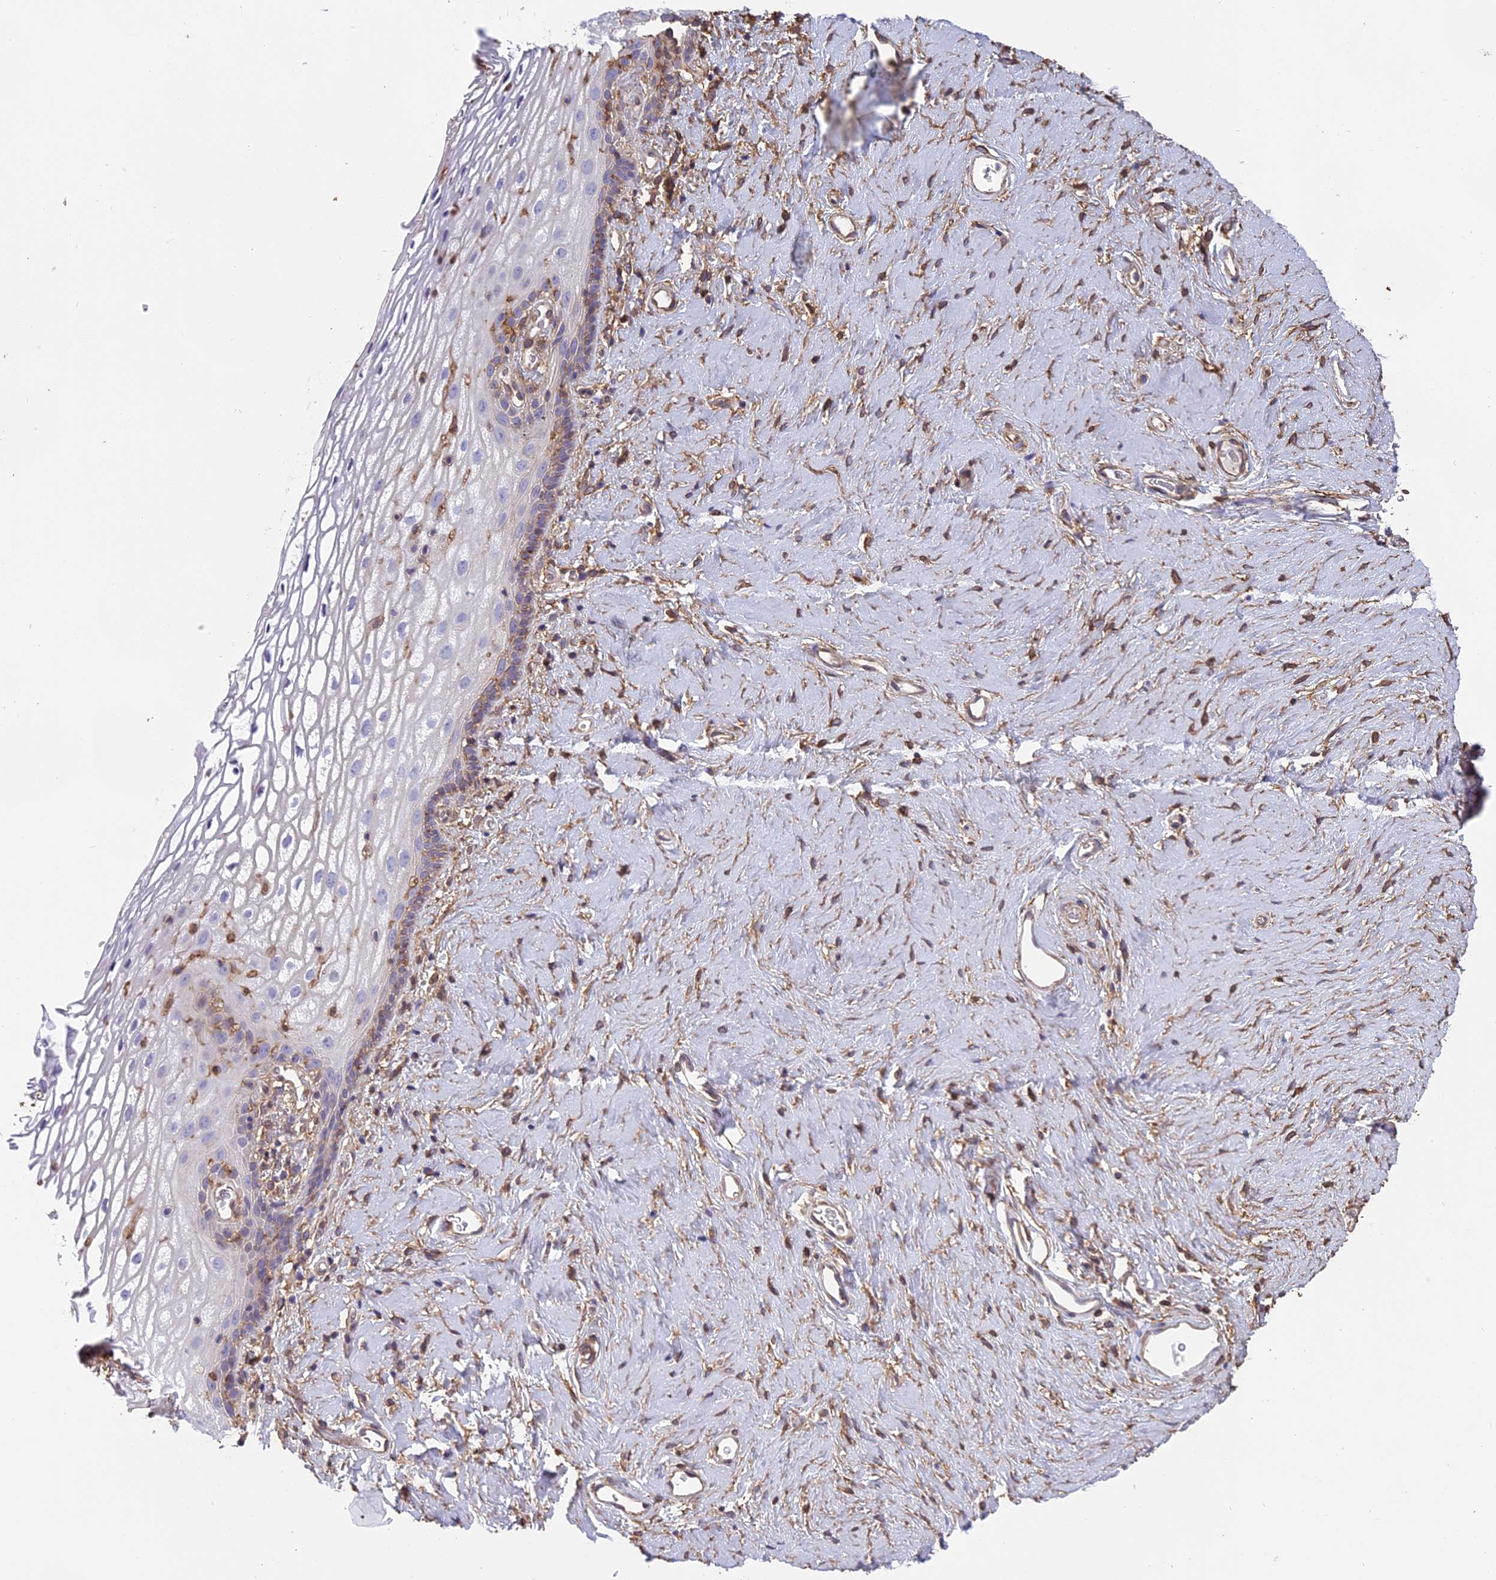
{"staining": {"intensity": "moderate", "quantity": "<25%", "location": "cytoplasmic/membranous"}, "tissue": "vagina", "cell_type": "Squamous epithelial cells", "image_type": "normal", "snomed": [{"axis": "morphology", "description": "Normal tissue, NOS"}, {"axis": "morphology", "description": "Adenocarcinoma, NOS"}, {"axis": "topography", "description": "Rectum"}, {"axis": "topography", "description": "Vagina"}], "caption": "Immunohistochemical staining of normal vagina reveals <25% levels of moderate cytoplasmic/membranous protein expression in approximately <25% of squamous epithelial cells. The staining was performed using DAB (3,3'-diaminobenzidine) to visualize the protein expression in brown, while the nuclei were stained in blue with hematoxylin (Magnification: 20x).", "gene": "TMEM255B", "patient": {"sex": "female", "age": 71}}